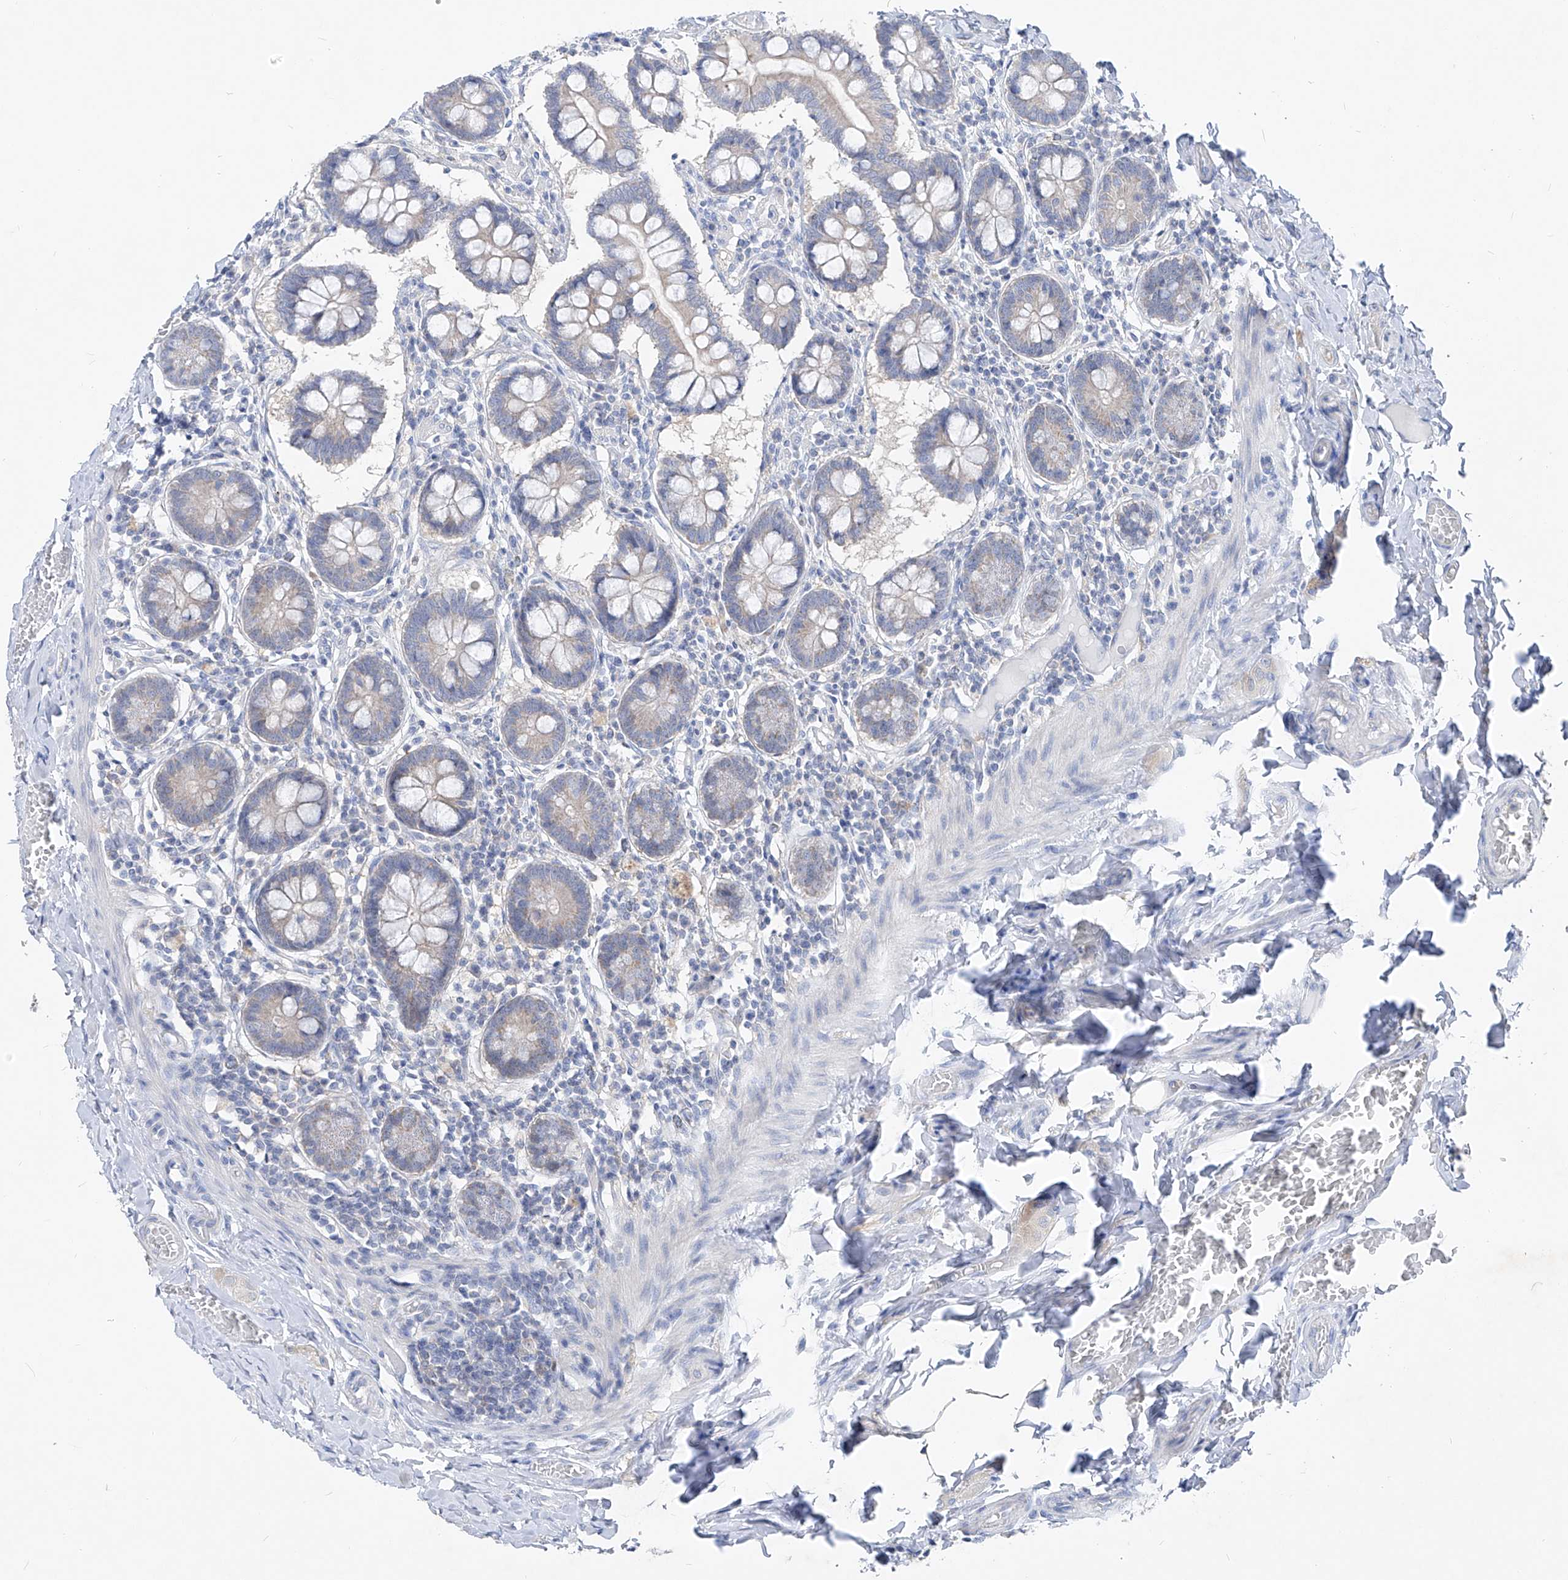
{"staining": {"intensity": "weak", "quantity": "25%-75%", "location": "cytoplasmic/membranous"}, "tissue": "small intestine", "cell_type": "Glandular cells", "image_type": "normal", "snomed": [{"axis": "morphology", "description": "Normal tissue, NOS"}, {"axis": "topography", "description": "Small intestine"}], "caption": "A micrograph showing weak cytoplasmic/membranous expression in about 25%-75% of glandular cells in normal small intestine, as visualized by brown immunohistochemical staining.", "gene": "UFL1", "patient": {"sex": "male", "age": 41}}